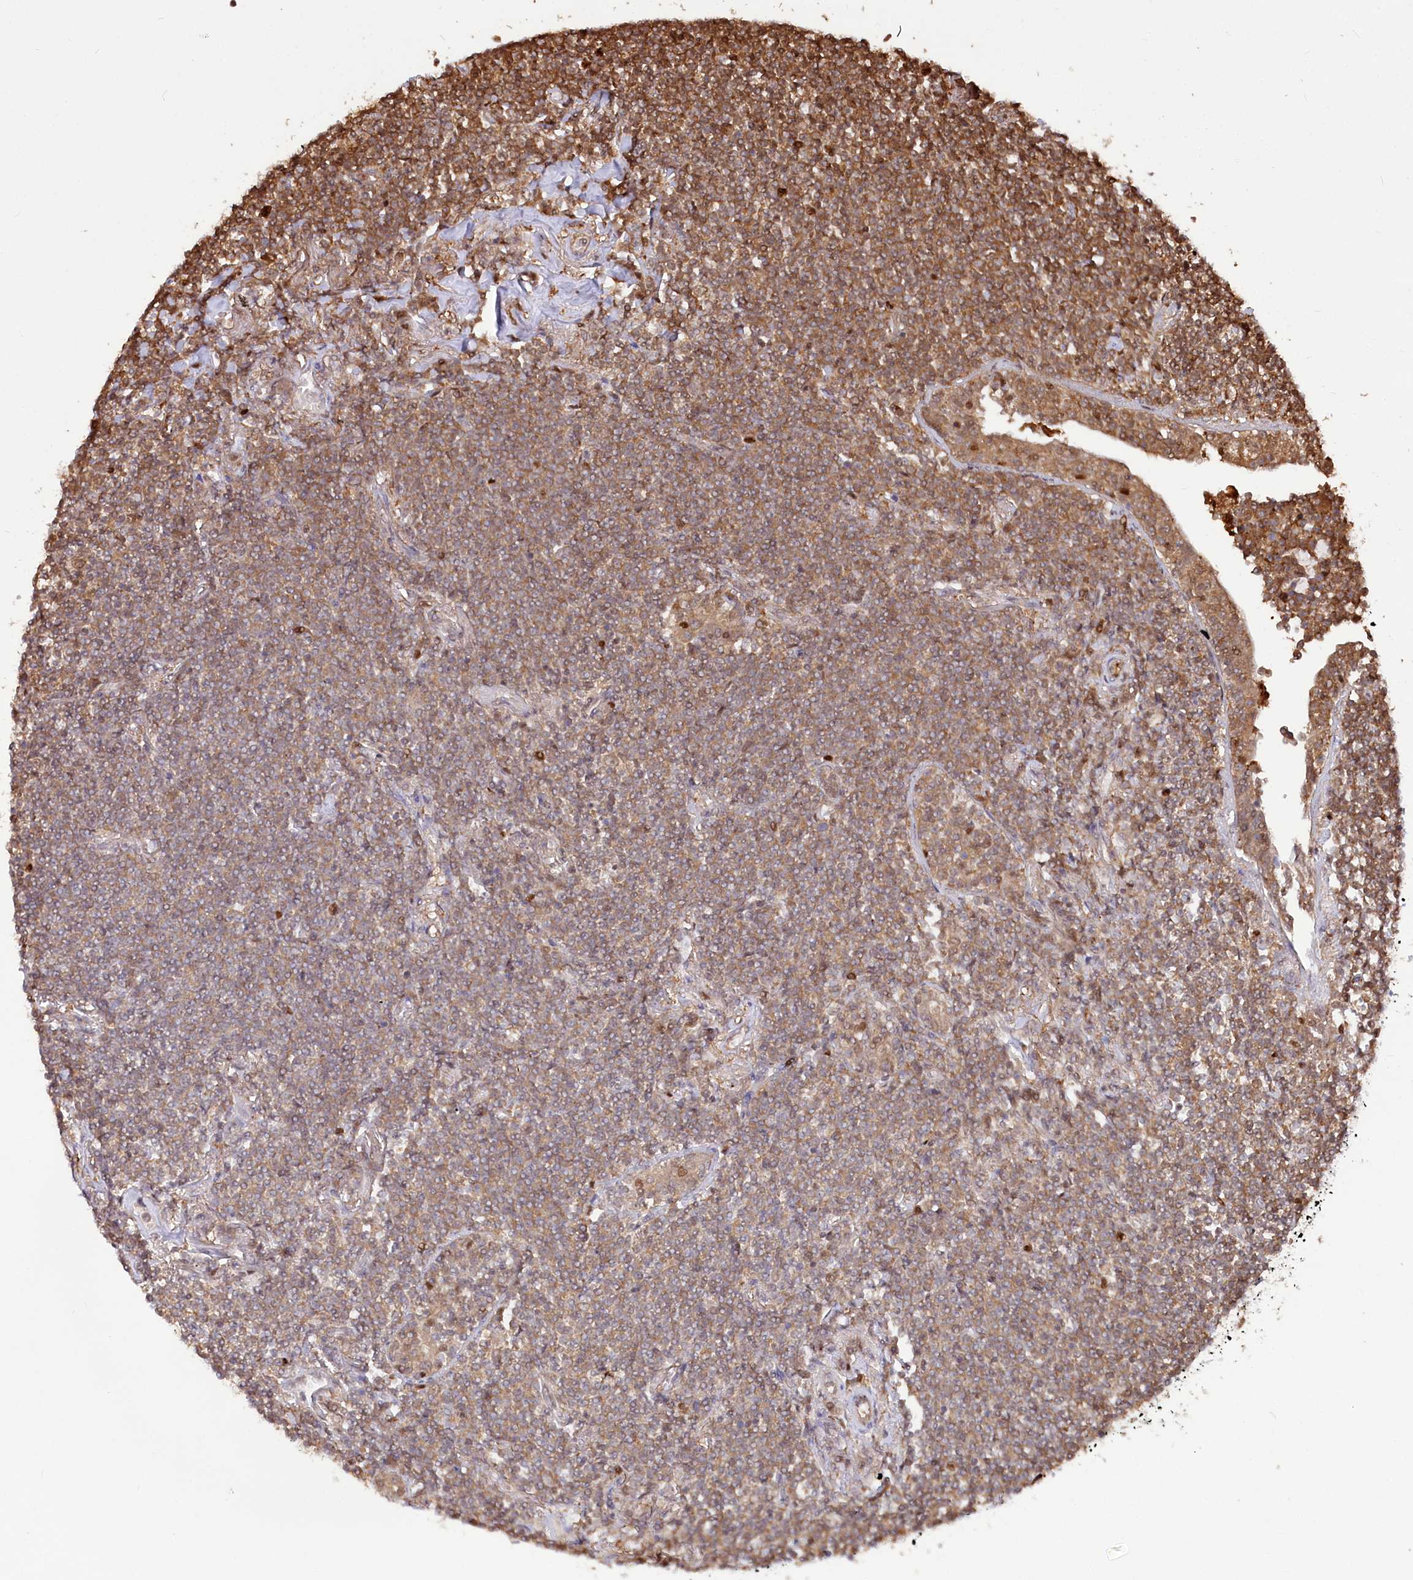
{"staining": {"intensity": "moderate", "quantity": "25%-75%", "location": "cytoplasmic/membranous"}, "tissue": "lymphoma", "cell_type": "Tumor cells", "image_type": "cancer", "snomed": [{"axis": "morphology", "description": "Malignant lymphoma, non-Hodgkin's type, Low grade"}, {"axis": "topography", "description": "Lung"}], "caption": "Lymphoma tissue reveals moderate cytoplasmic/membranous positivity in approximately 25%-75% of tumor cells, visualized by immunohistochemistry. The staining was performed using DAB, with brown indicating positive protein expression. Nuclei are stained blue with hematoxylin.", "gene": "PSMA1", "patient": {"sex": "female", "age": 71}}